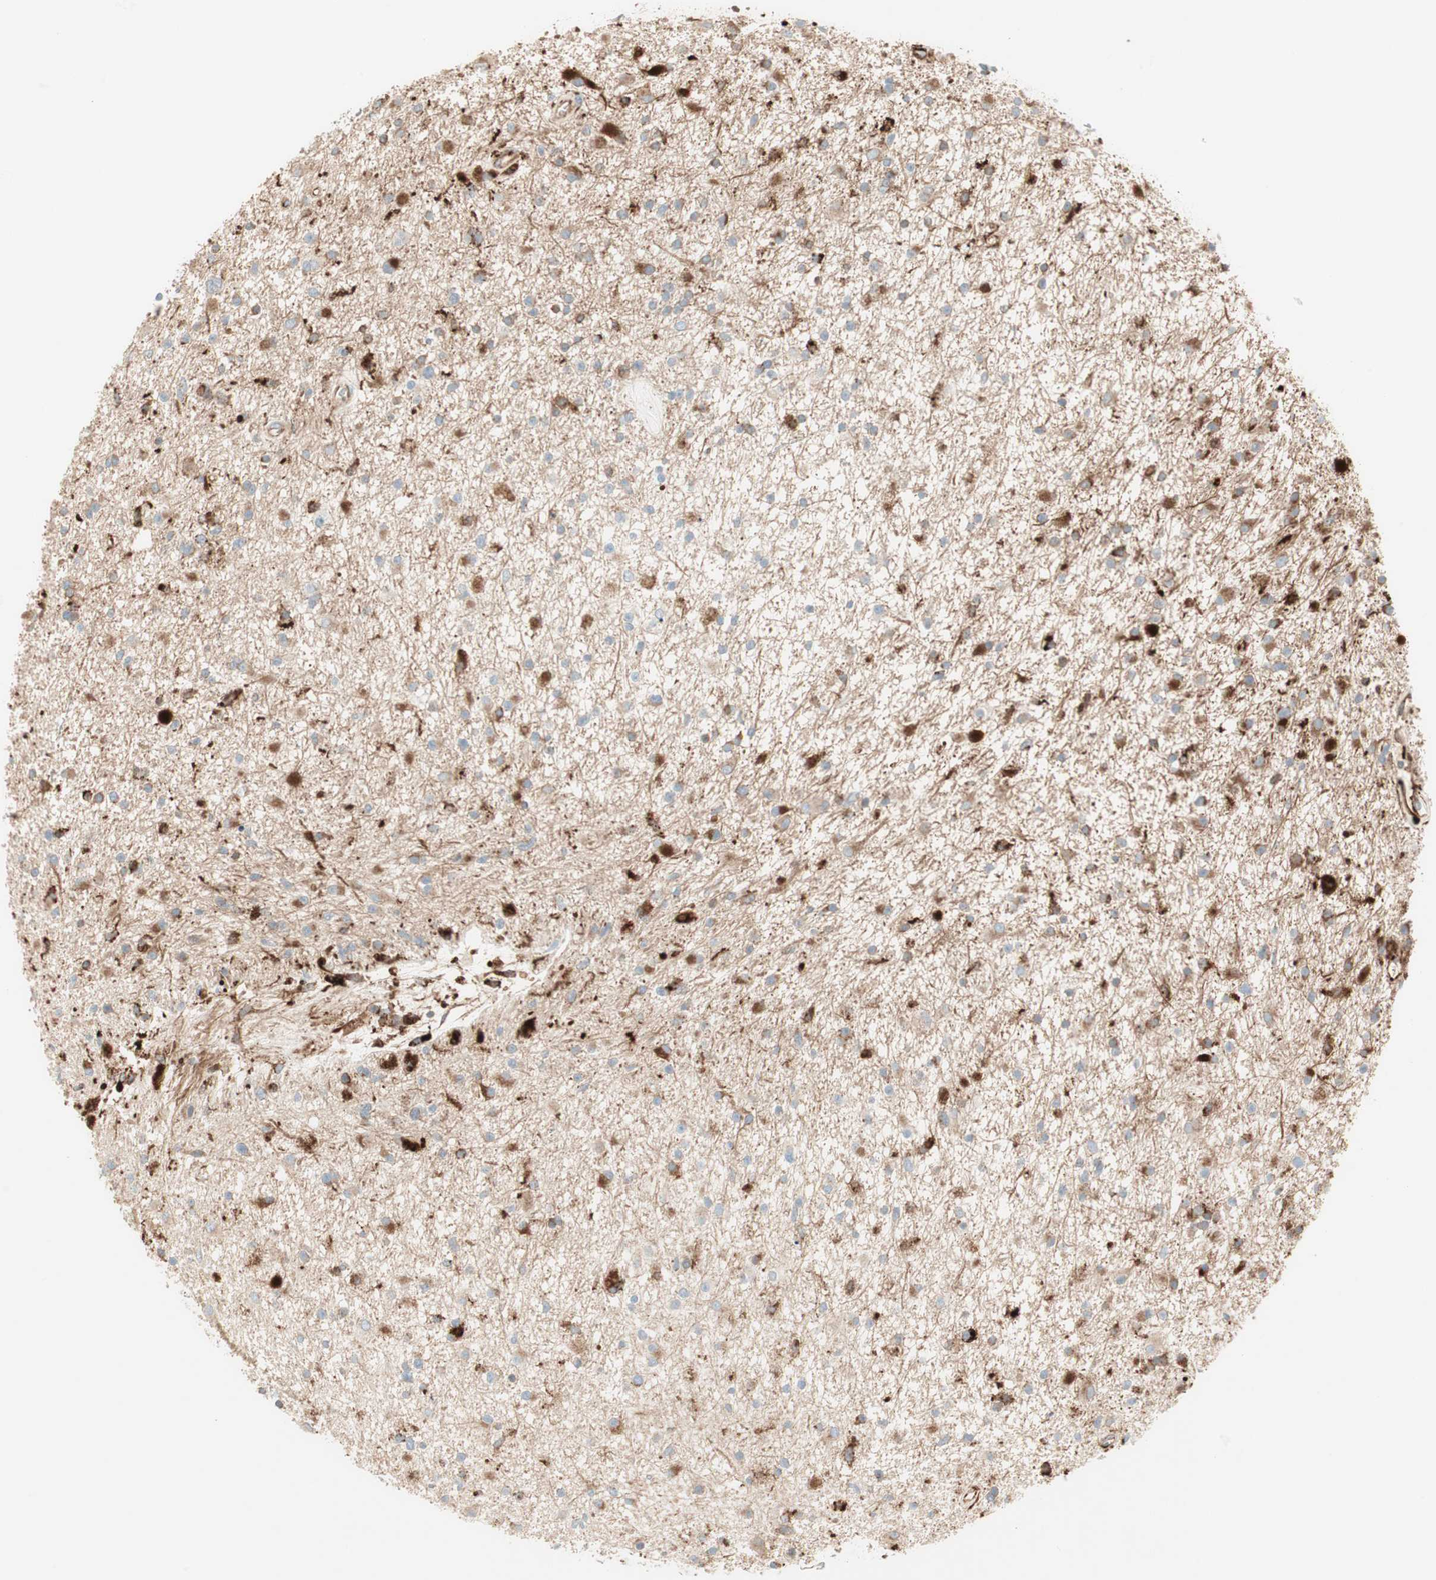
{"staining": {"intensity": "moderate", "quantity": "25%-75%", "location": "cytoplasmic/membranous"}, "tissue": "glioma", "cell_type": "Tumor cells", "image_type": "cancer", "snomed": [{"axis": "morphology", "description": "Glioma, malignant, High grade"}, {"axis": "topography", "description": "Brain"}], "caption": "The image exhibits immunohistochemical staining of glioma. There is moderate cytoplasmic/membranous staining is identified in approximately 25%-75% of tumor cells.", "gene": "ATP6V1G1", "patient": {"sex": "male", "age": 33}}